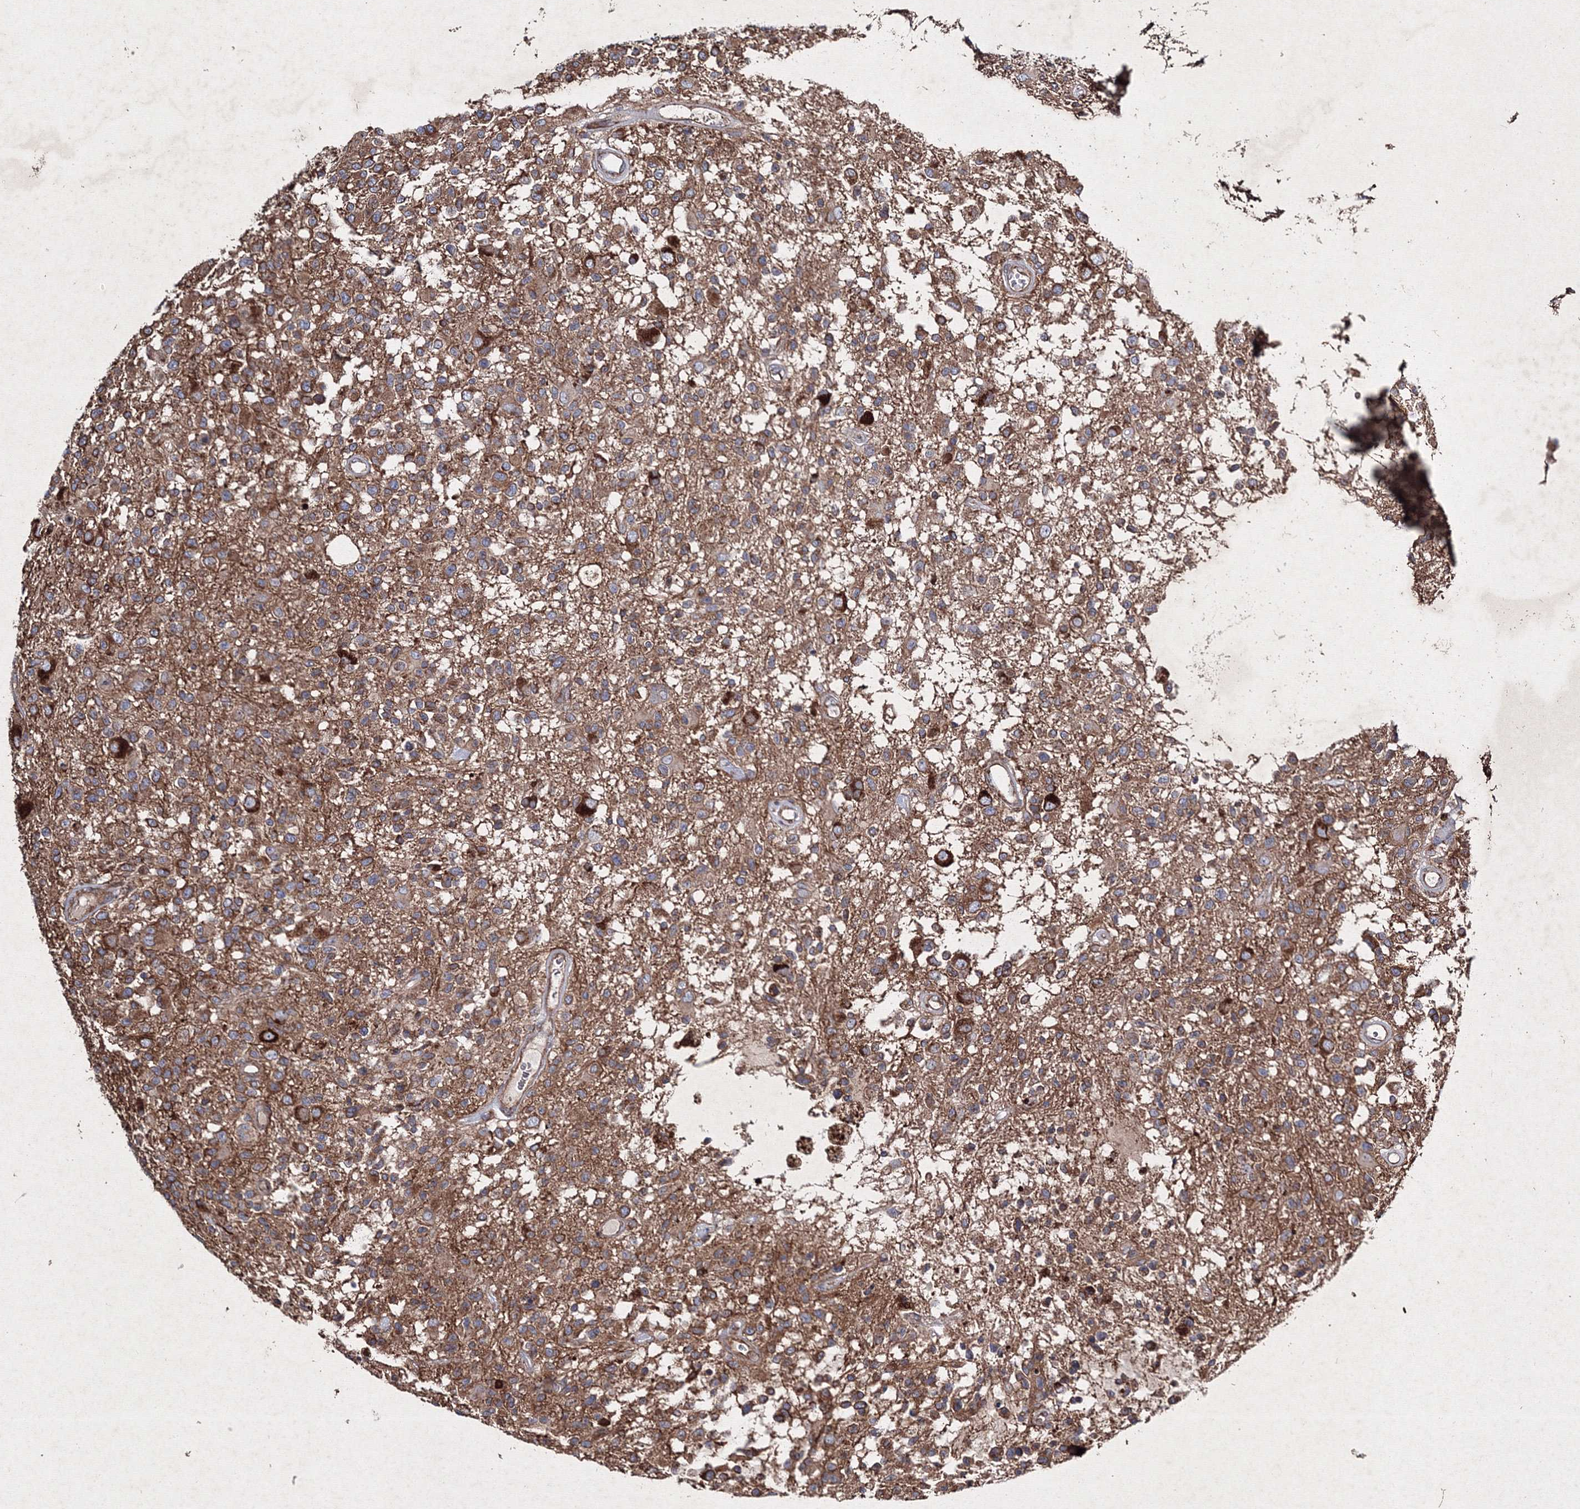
{"staining": {"intensity": "moderate", "quantity": ">75%", "location": "cytoplasmic/membranous"}, "tissue": "glioma", "cell_type": "Tumor cells", "image_type": "cancer", "snomed": [{"axis": "morphology", "description": "Glioma, malignant, High grade"}, {"axis": "morphology", "description": "Glioblastoma, NOS"}, {"axis": "topography", "description": "Brain"}], "caption": "A brown stain highlights moderate cytoplasmic/membranous staining of a protein in high-grade glioma (malignant) tumor cells.", "gene": "GFM1", "patient": {"sex": "male", "age": 60}}